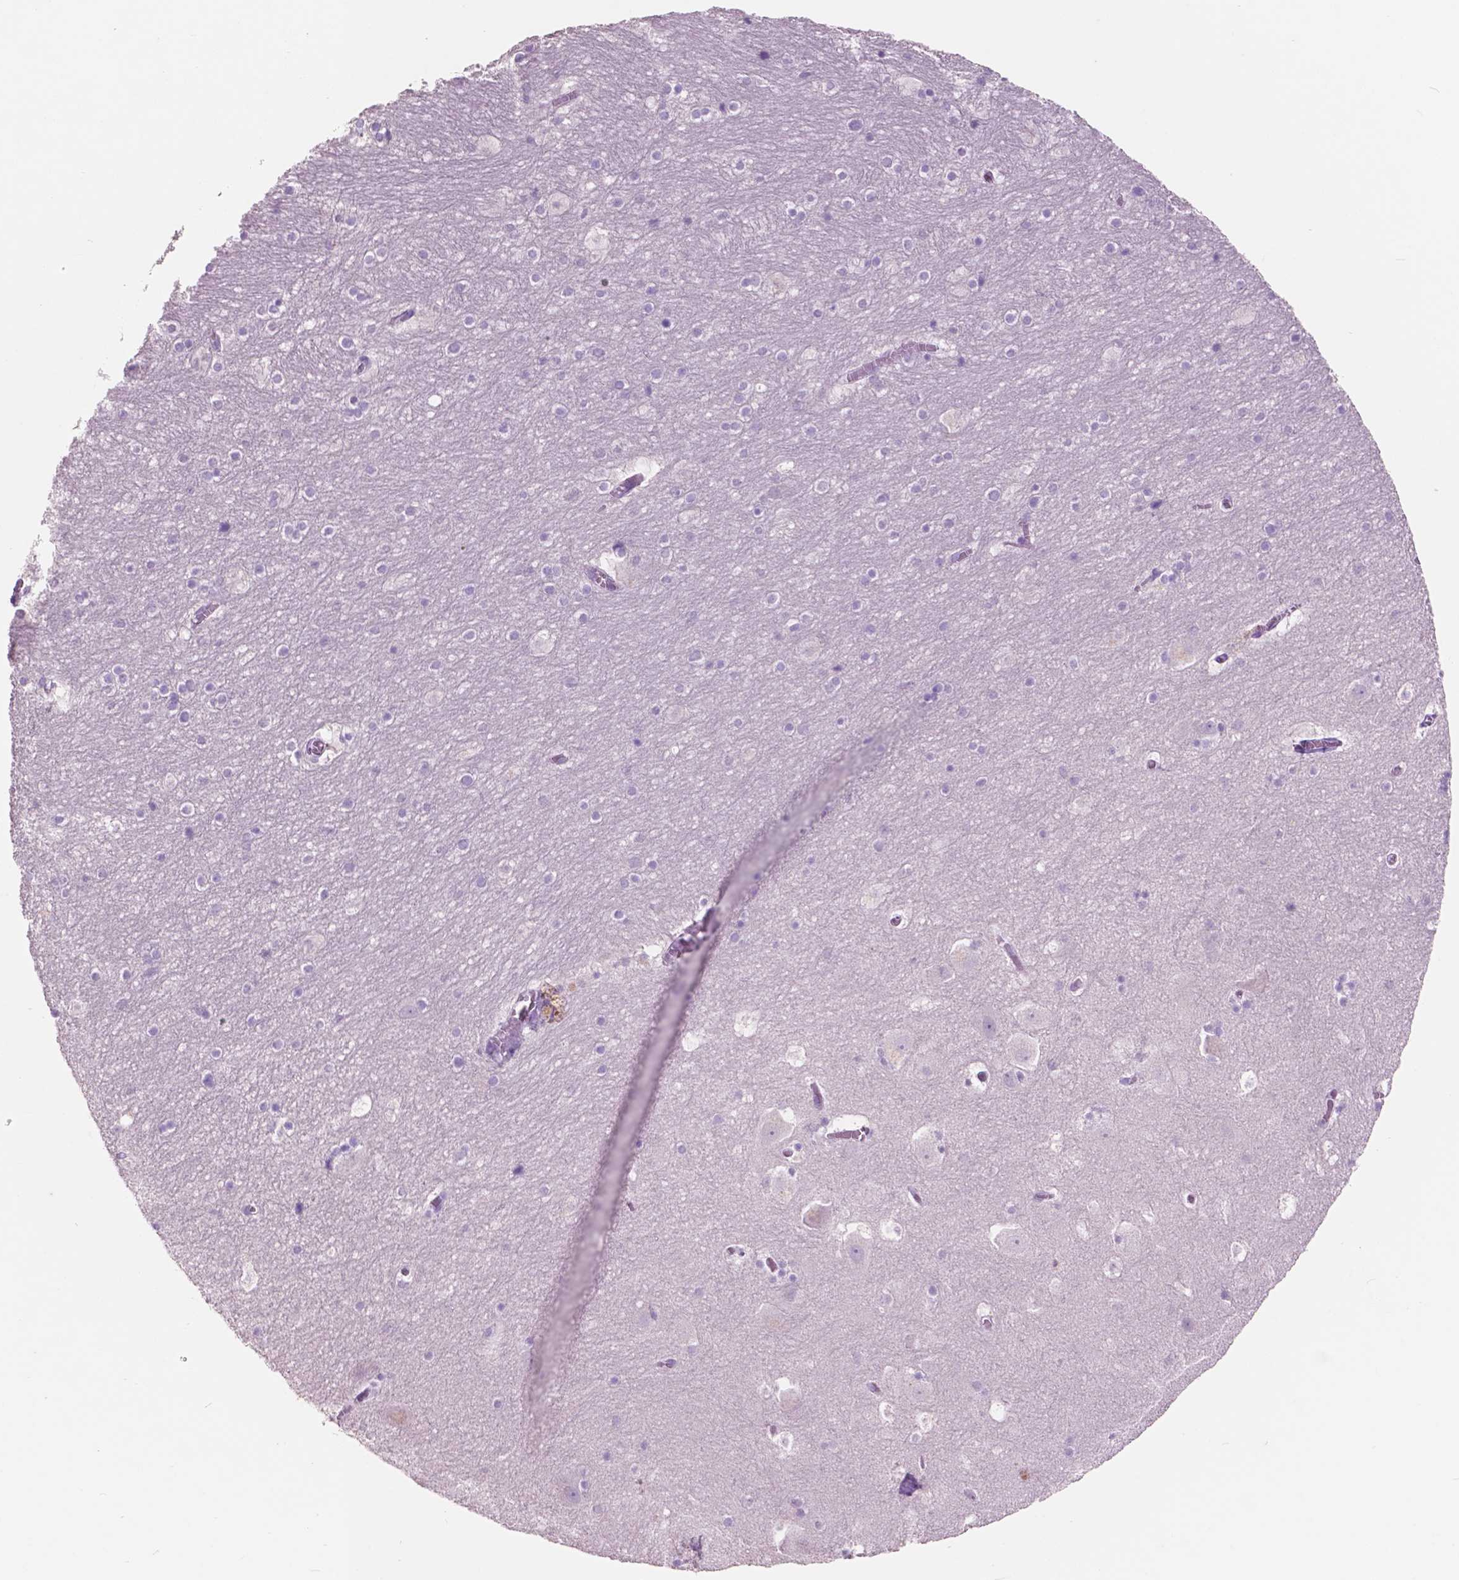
{"staining": {"intensity": "negative", "quantity": "none", "location": "none"}, "tissue": "hippocampus", "cell_type": "Glial cells", "image_type": "normal", "snomed": [{"axis": "morphology", "description": "Normal tissue, NOS"}, {"axis": "topography", "description": "Hippocampus"}], "caption": "Immunohistochemical staining of unremarkable human hippocampus exhibits no significant positivity in glial cells.", "gene": "IDO1", "patient": {"sex": "male", "age": 45}}